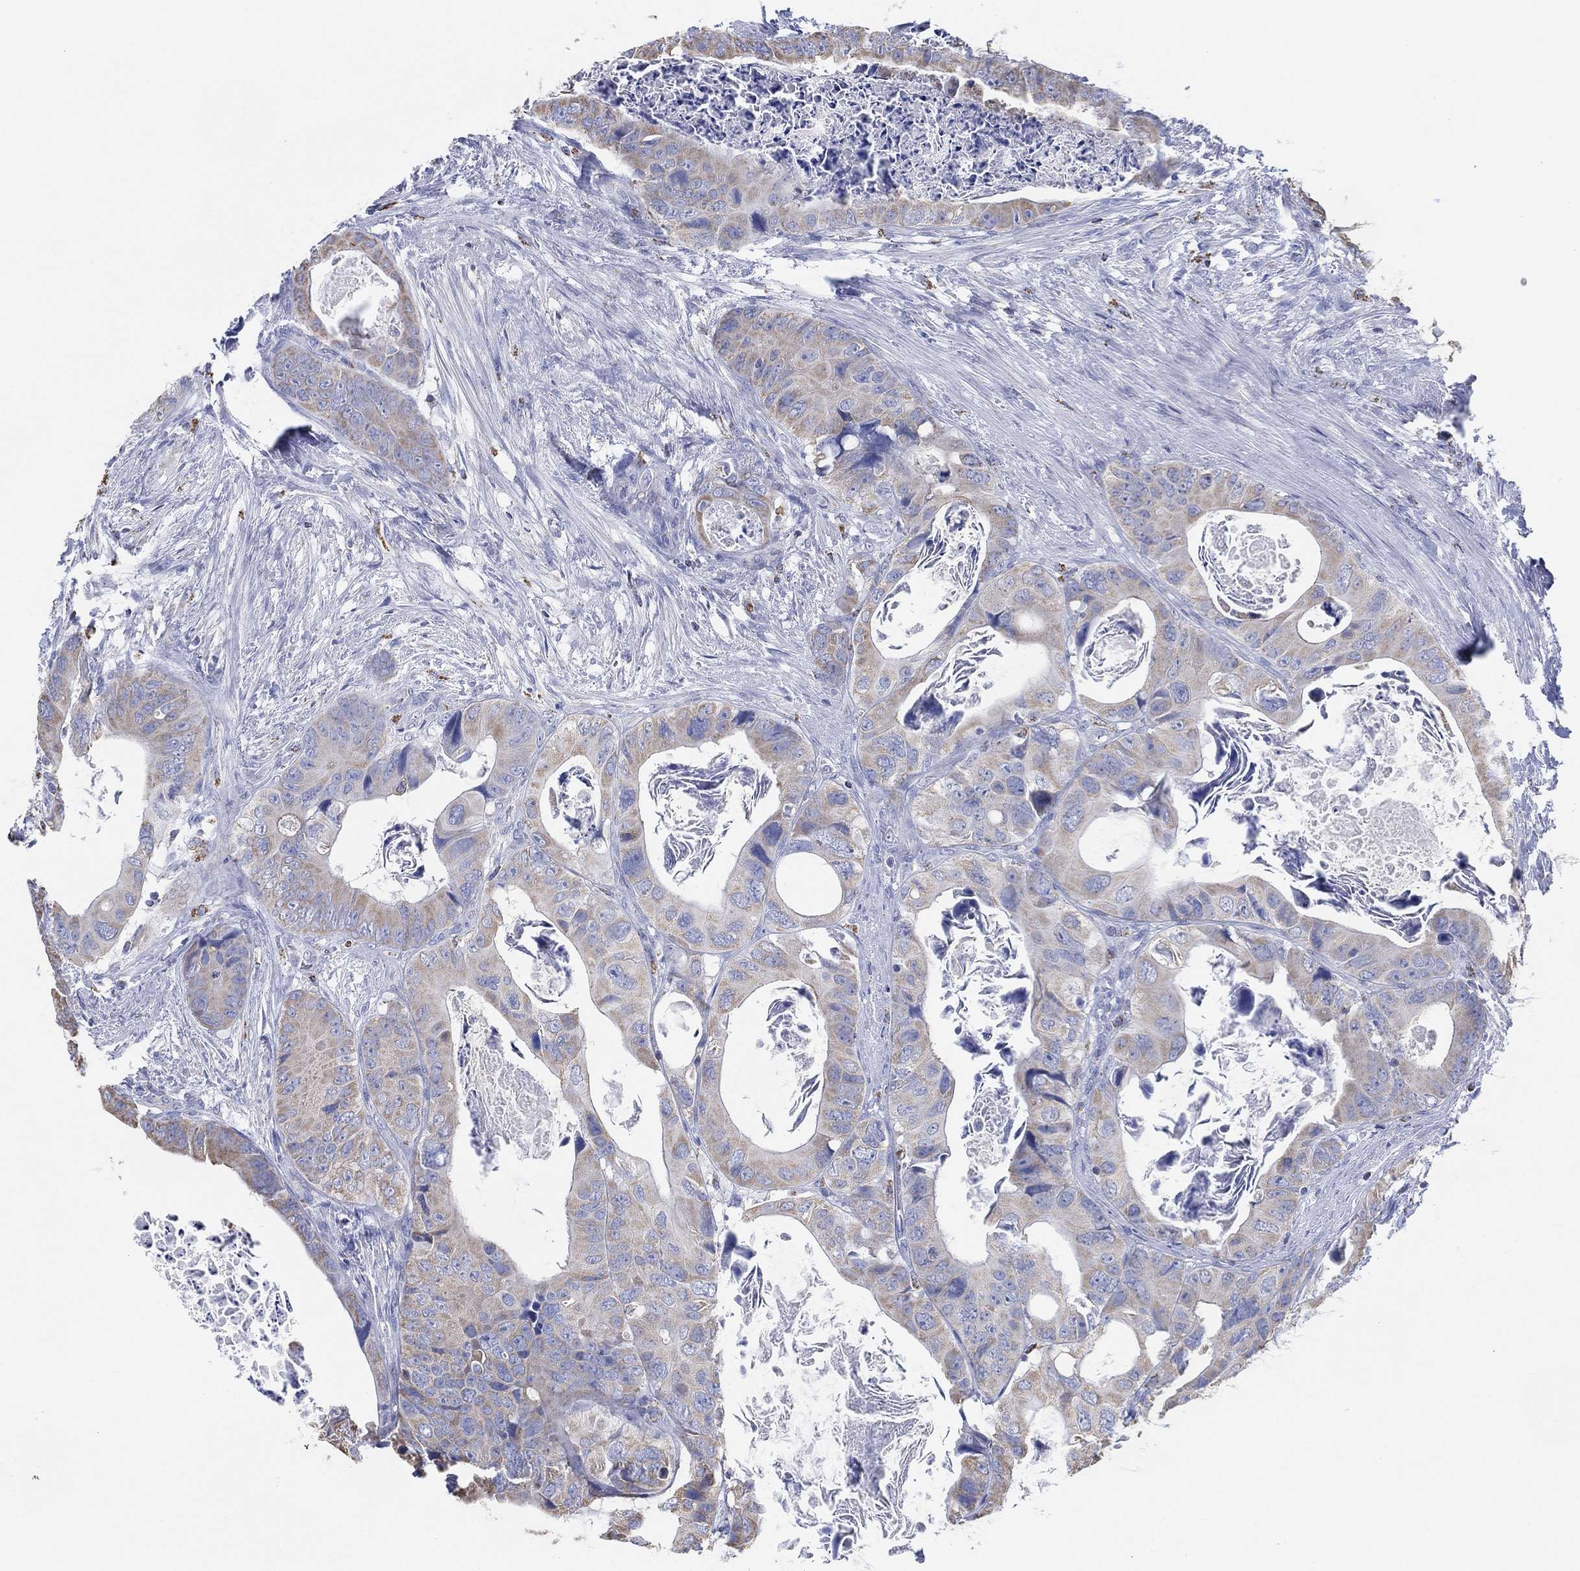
{"staining": {"intensity": "weak", "quantity": "25%-75%", "location": "cytoplasmic/membranous"}, "tissue": "colorectal cancer", "cell_type": "Tumor cells", "image_type": "cancer", "snomed": [{"axis": "morphology", "description": "Adenocarcinoma, NOS"}, {"axis": "topography", "description": "Rectum"}], "caption": "Colorectal adenocarcinoma stained with a brown dye demonstrates weak cytoplasmic/membranous positive staining in about 25%-75% of tumor cells.", "gene": "CFTR", "patient": {"sex": "male", "age": 64}}